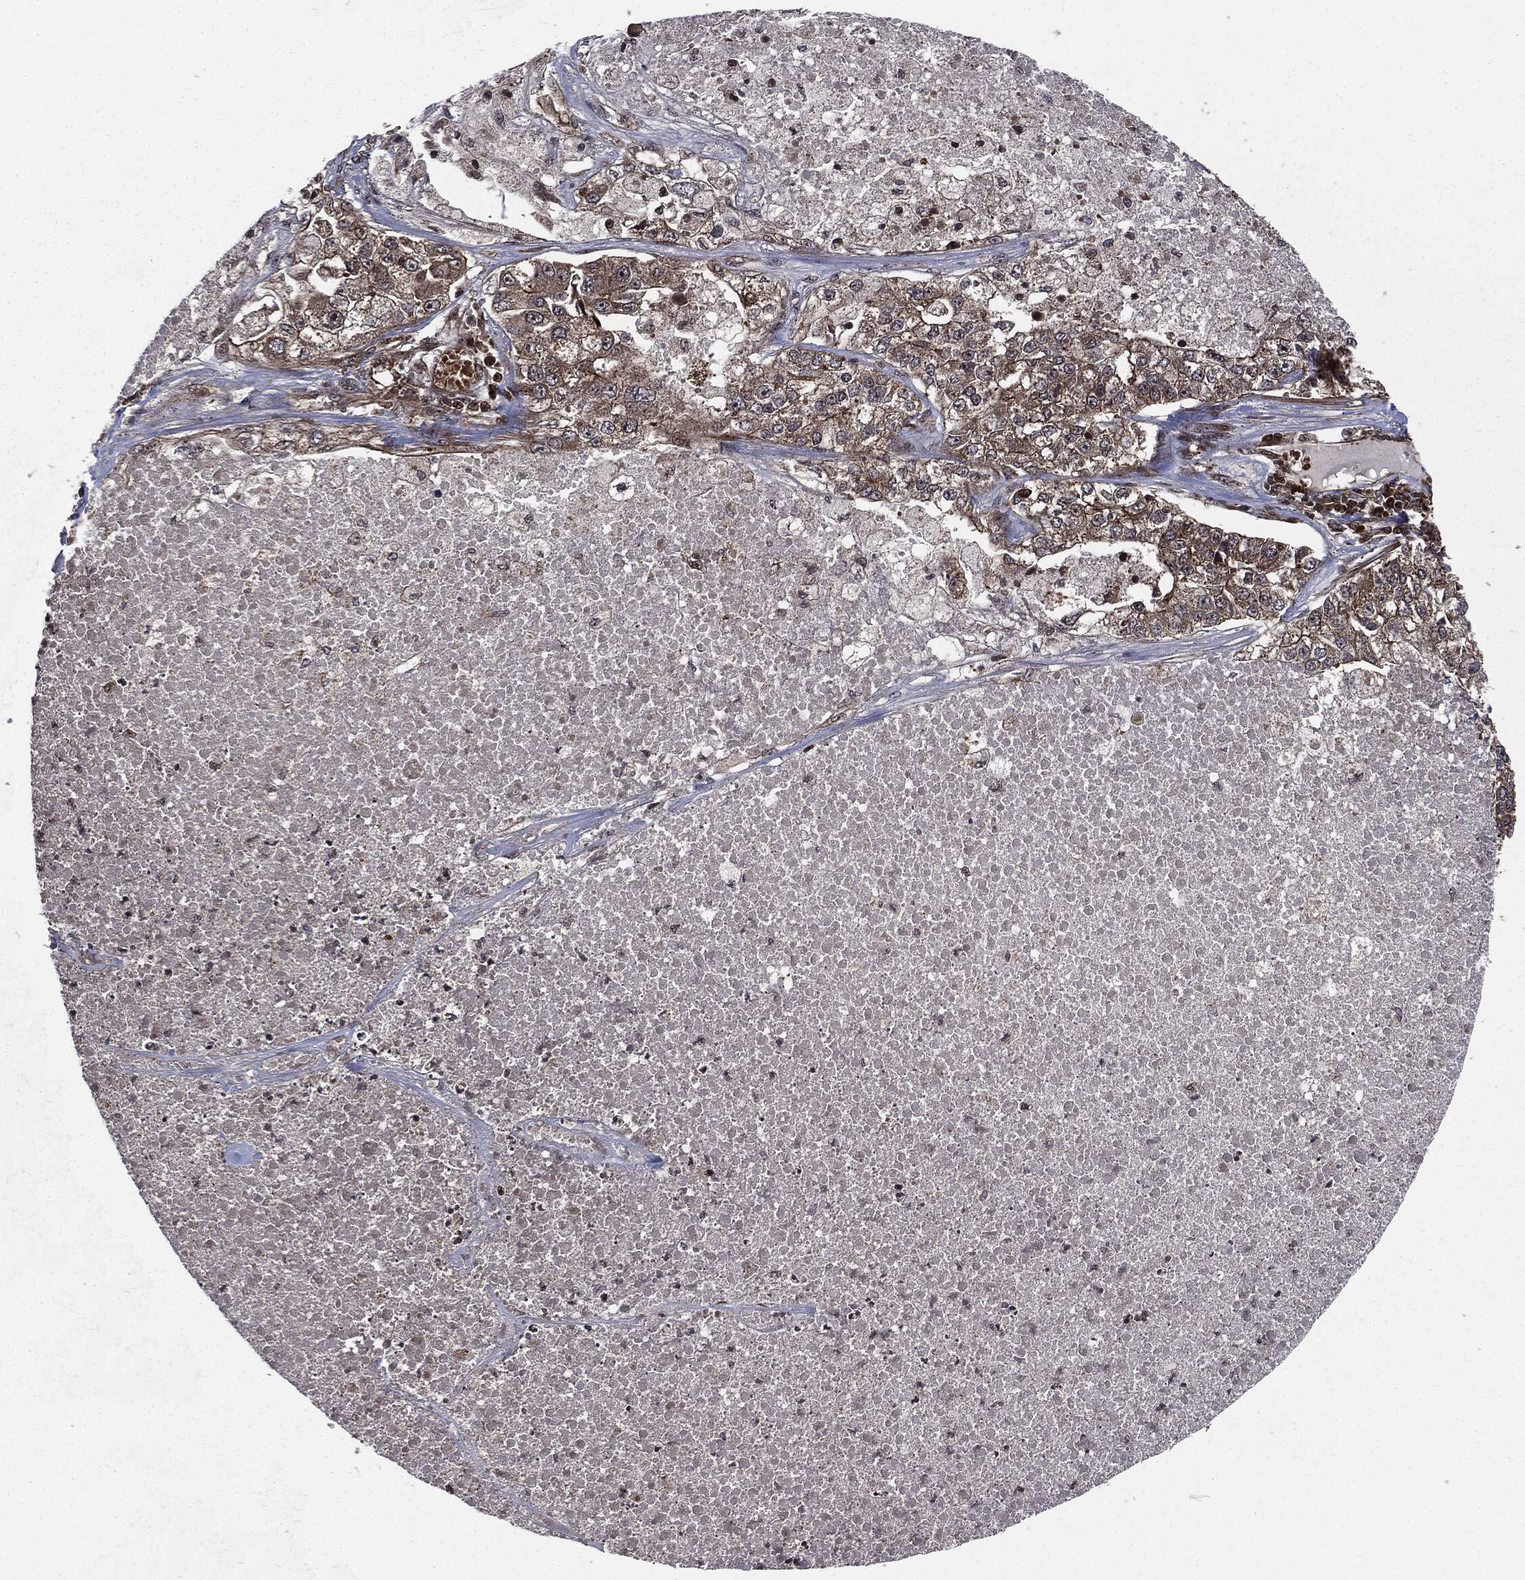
{"staining": {"intensity": "moderate", "quantity": "25%-75%", "location": "cytoplasmic/membranous"}, "tissue": "lung cancer", "cell_type": "Tumor cells", "image_type": "cancer", "snomed": [{"axis": "morphology", "description": "Adenocarcinoma, NOS"}, {"axis": "topography", "description": "Lung"}], "caption": "Human lung cancer (adenocarcinoma) stained for a protein (brown) exhibits moderate cytoplasmic/membranous positive staining in about 25%-75% of tumor cells.", "gene": "CARD6", "patient": {"sex": "male", "age": 49}}